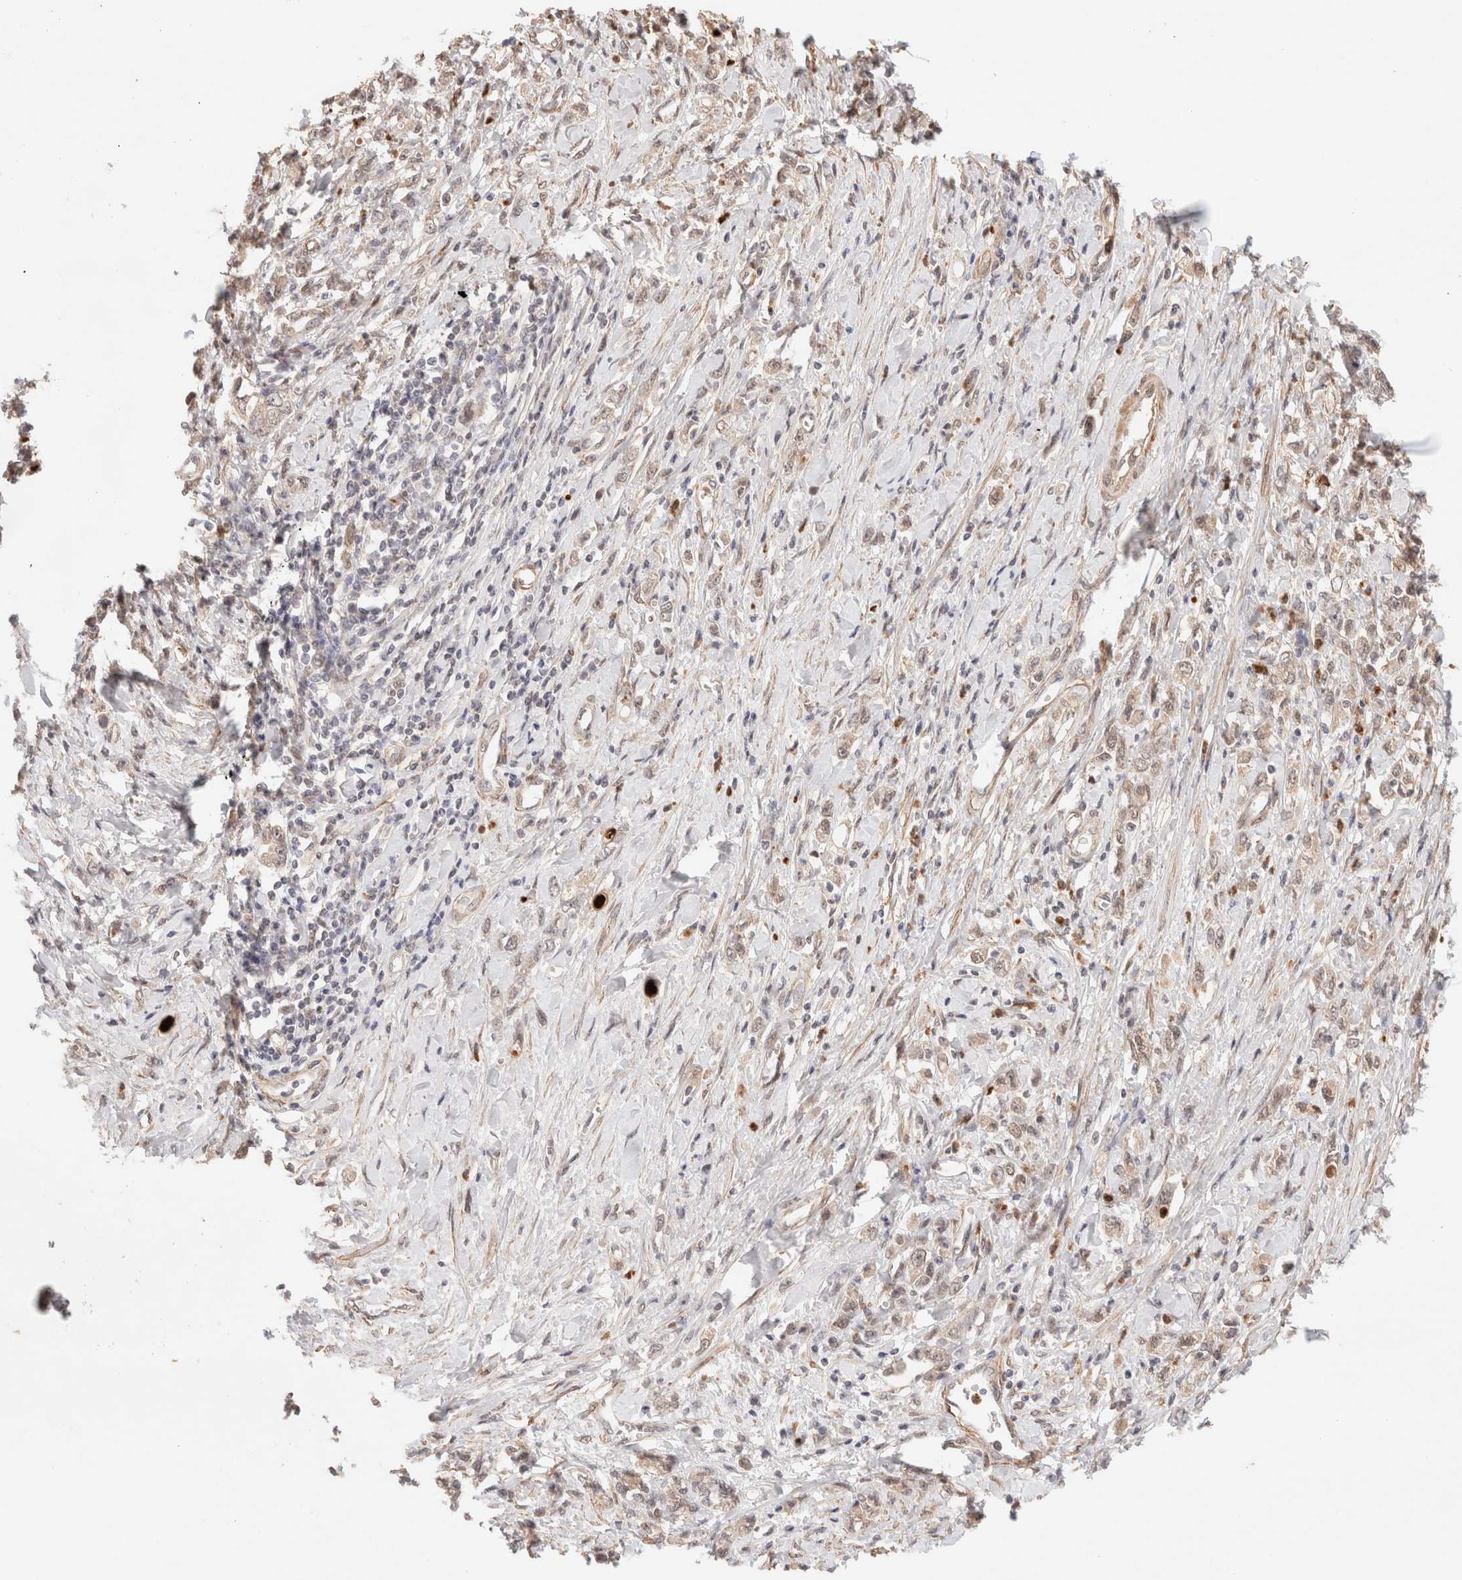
{"staining": {"intensity": "weak", "quantity": ">75%", "location": "cytoplasmic/membranous"}, "tissue": "stomach cancer", "cell_type": "Tumor cells", "image_type": "cancer", "snomed": [{"axis": "morphology", "description": "Adenocarcinoma, NOS"}, {"axis": "topography", "description": "Stomach"}], "caption": "Protein analysis of adenocarcinoma (stomach) tissue exhibits weak cytoplasmic/membranous staining in about >75% of tumor cells.", "gene": "BRPF3", "patient": {"sex": "female", "age": 76}}